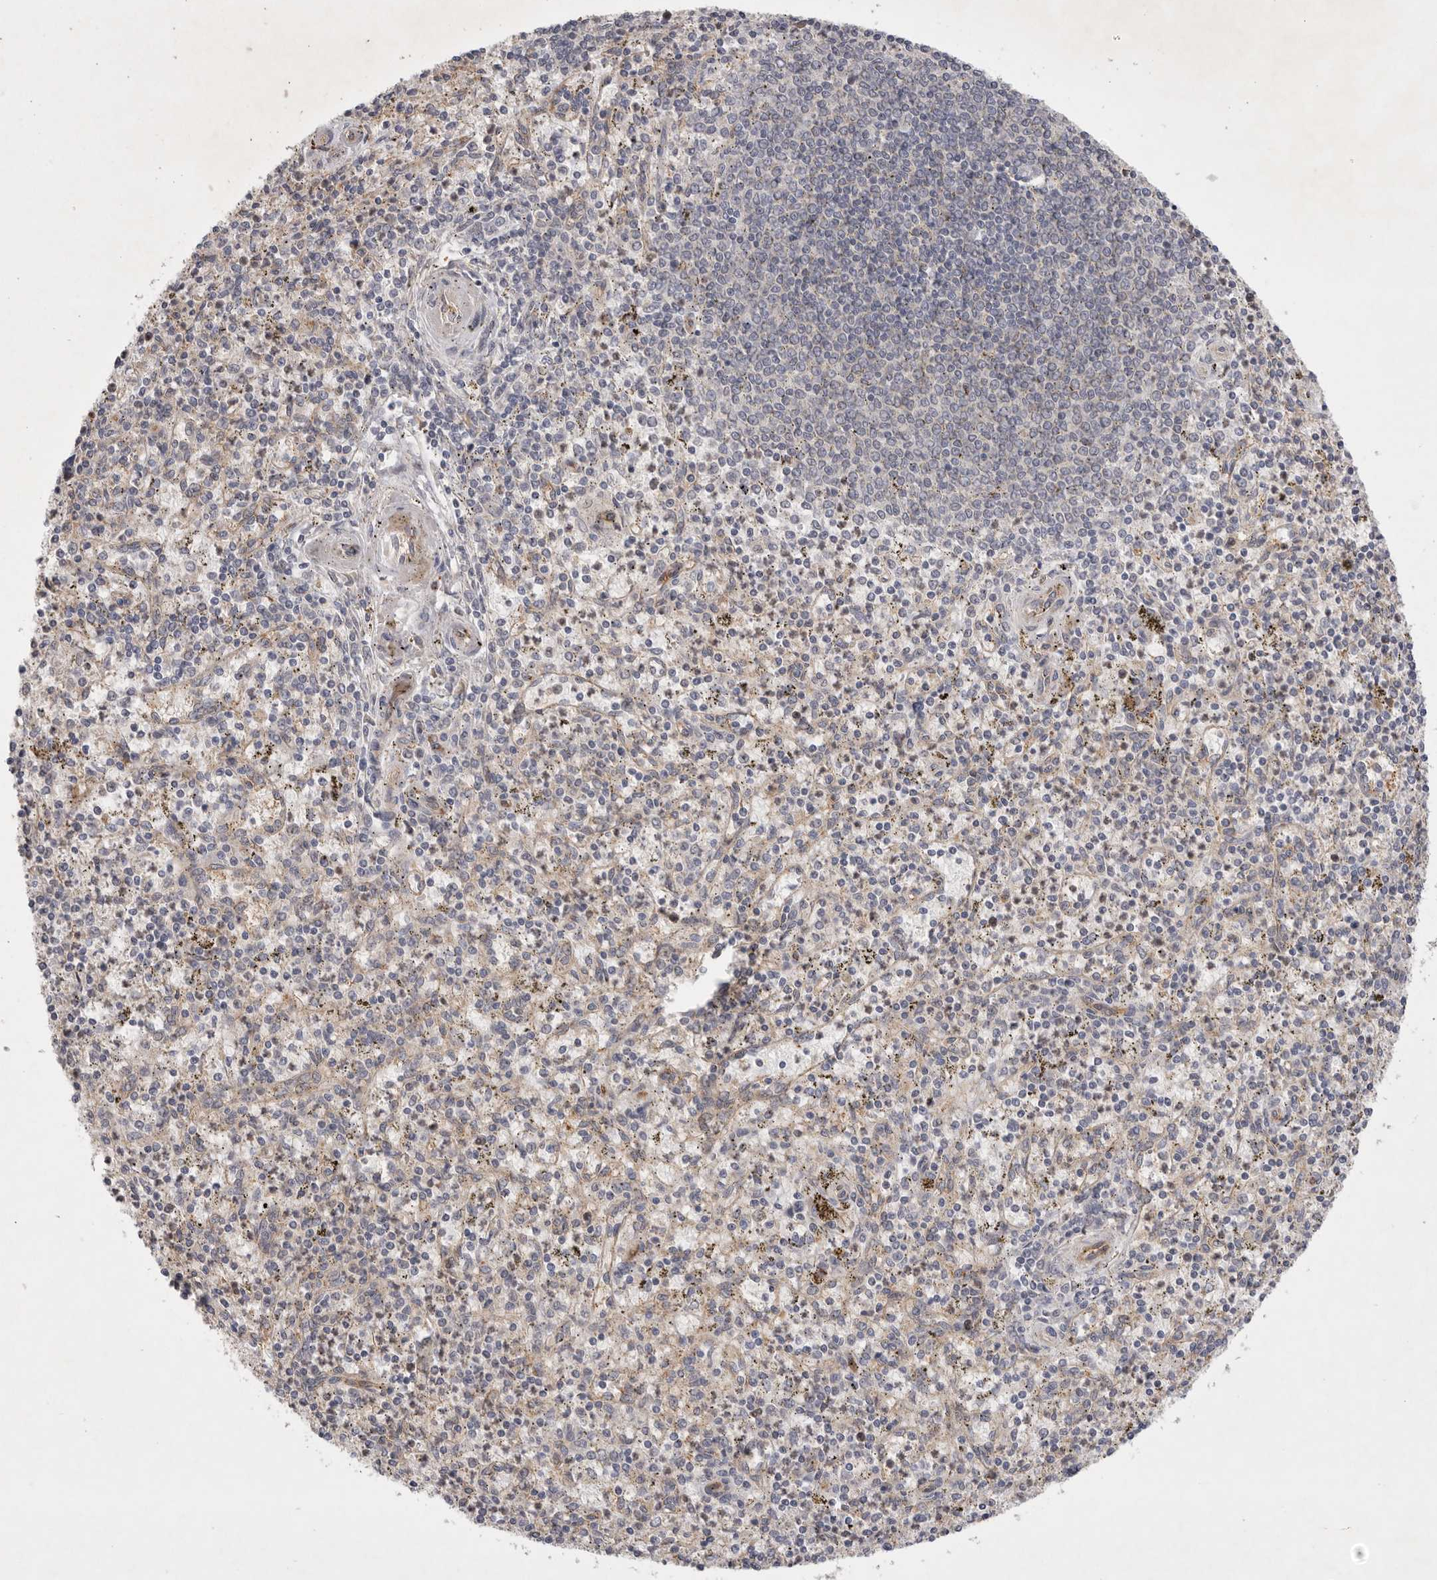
{"staining": {"intensity": "weak", "quantity": "<25%", "location": "cytoplasmic/membranous"}, "tissue": "spleen", "cell_type": "Cells in red pulp", "image_type": "normal", "snomed": [{"axis": "morphology", "description": "Normal tissue, NOS"}, {"axis": "topography", "description": "Spleen"}], "caption": "Cells in red pulp show no significant expression in unremarkable spleen. (DAB IHC, high magnification).", "gene": "PTPDC1", "patient": {"sex": "male", "age": 72}}